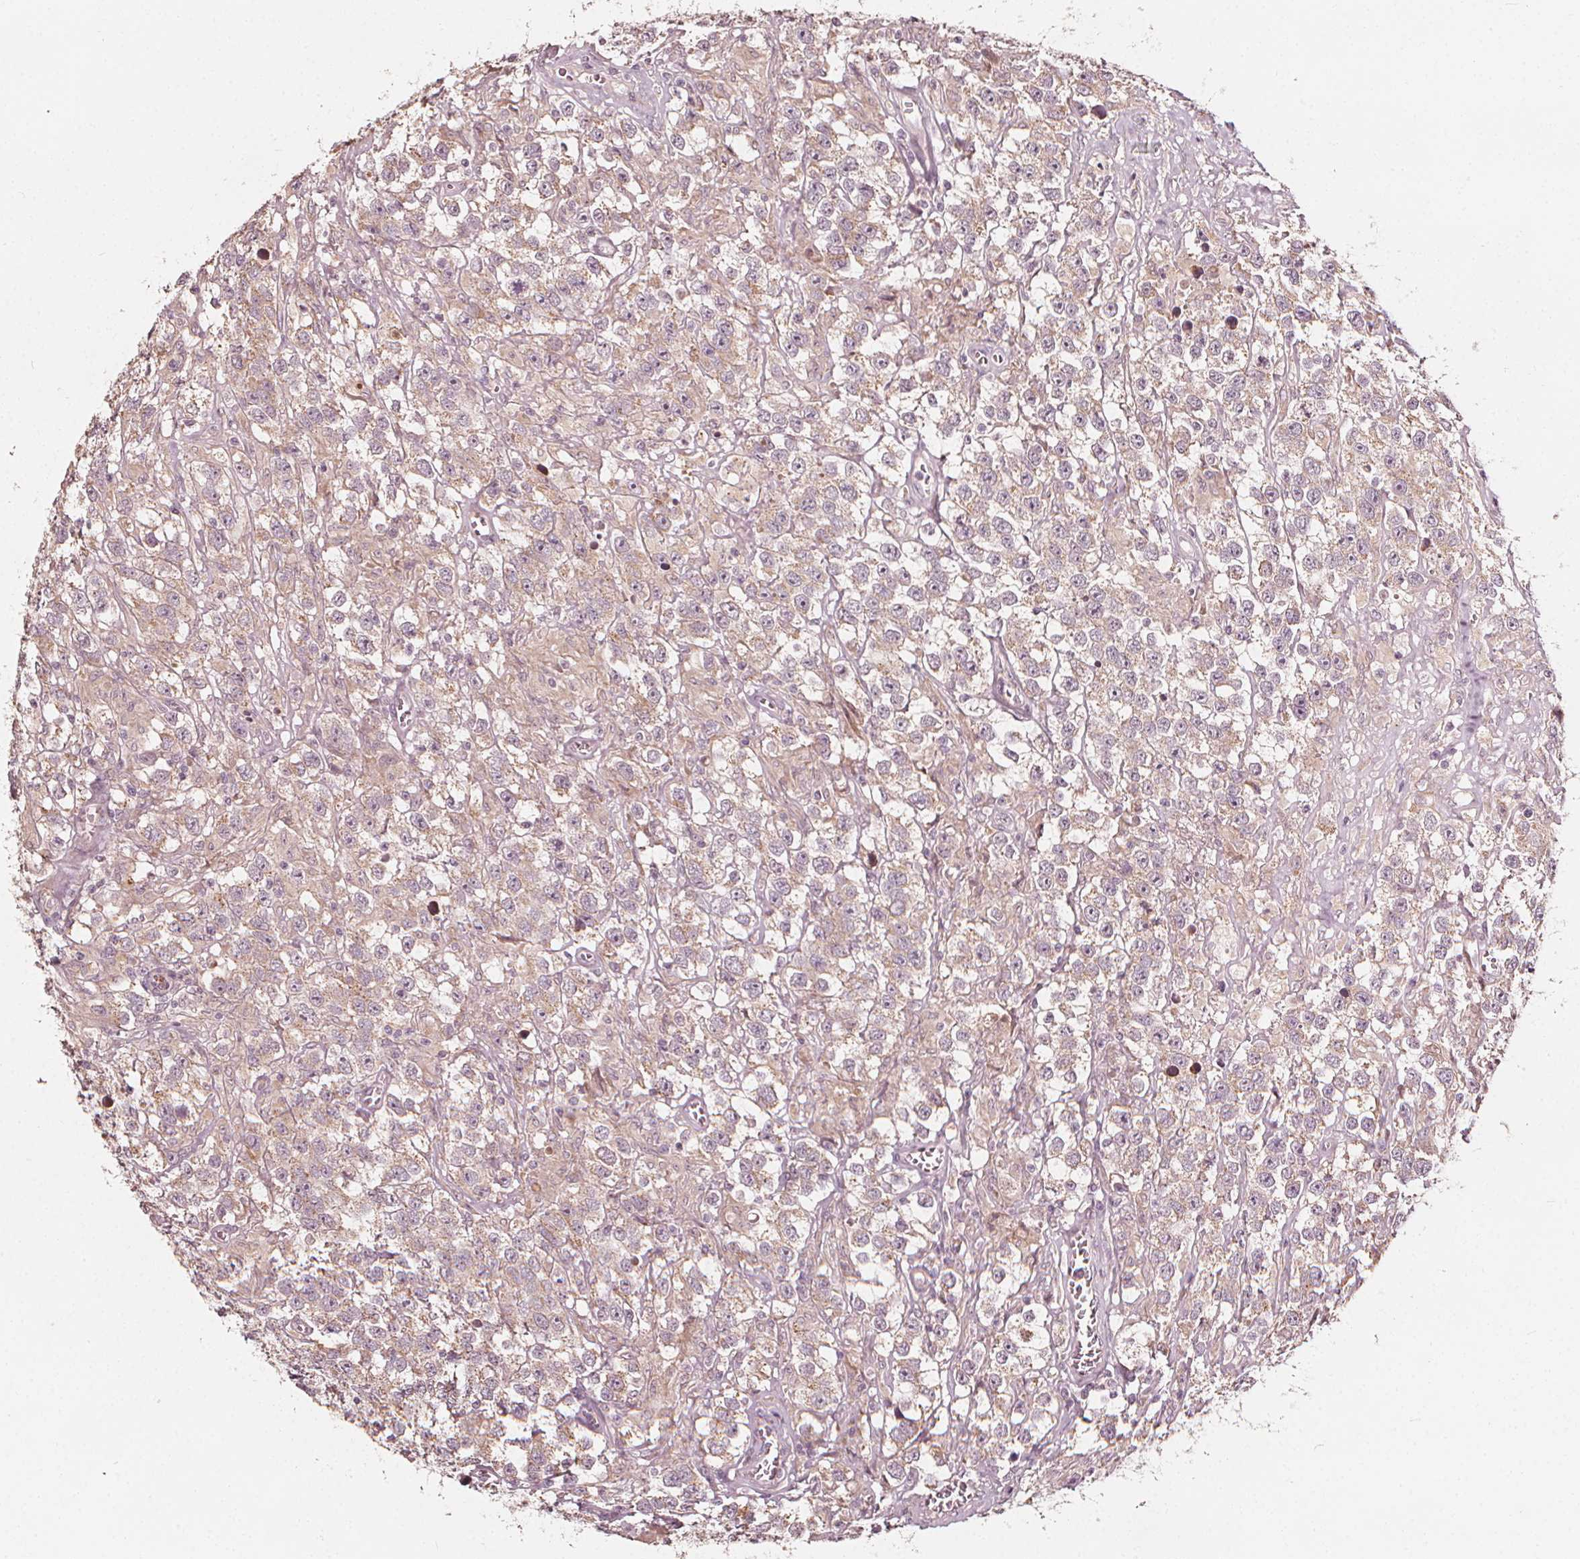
{"staining": {"intensity": "weak", "quantity": "<25%", "location": "cytoplasmic/membranous"}, "tissue": "testis cancer", "cell_type": "Tumor cells", "image_type": "cancer", "snomed": [{"axis": "morphology", "description": "Seminoma, NOS"}, {"axis": "topography", "description": "Testis"}], "caption": "Immunohistochemical staining of human seminoma (testis) displays no significant expression in tumor cells.", "gene": "NPC1L1", "patient": {"sex": "male", "age": 43}}